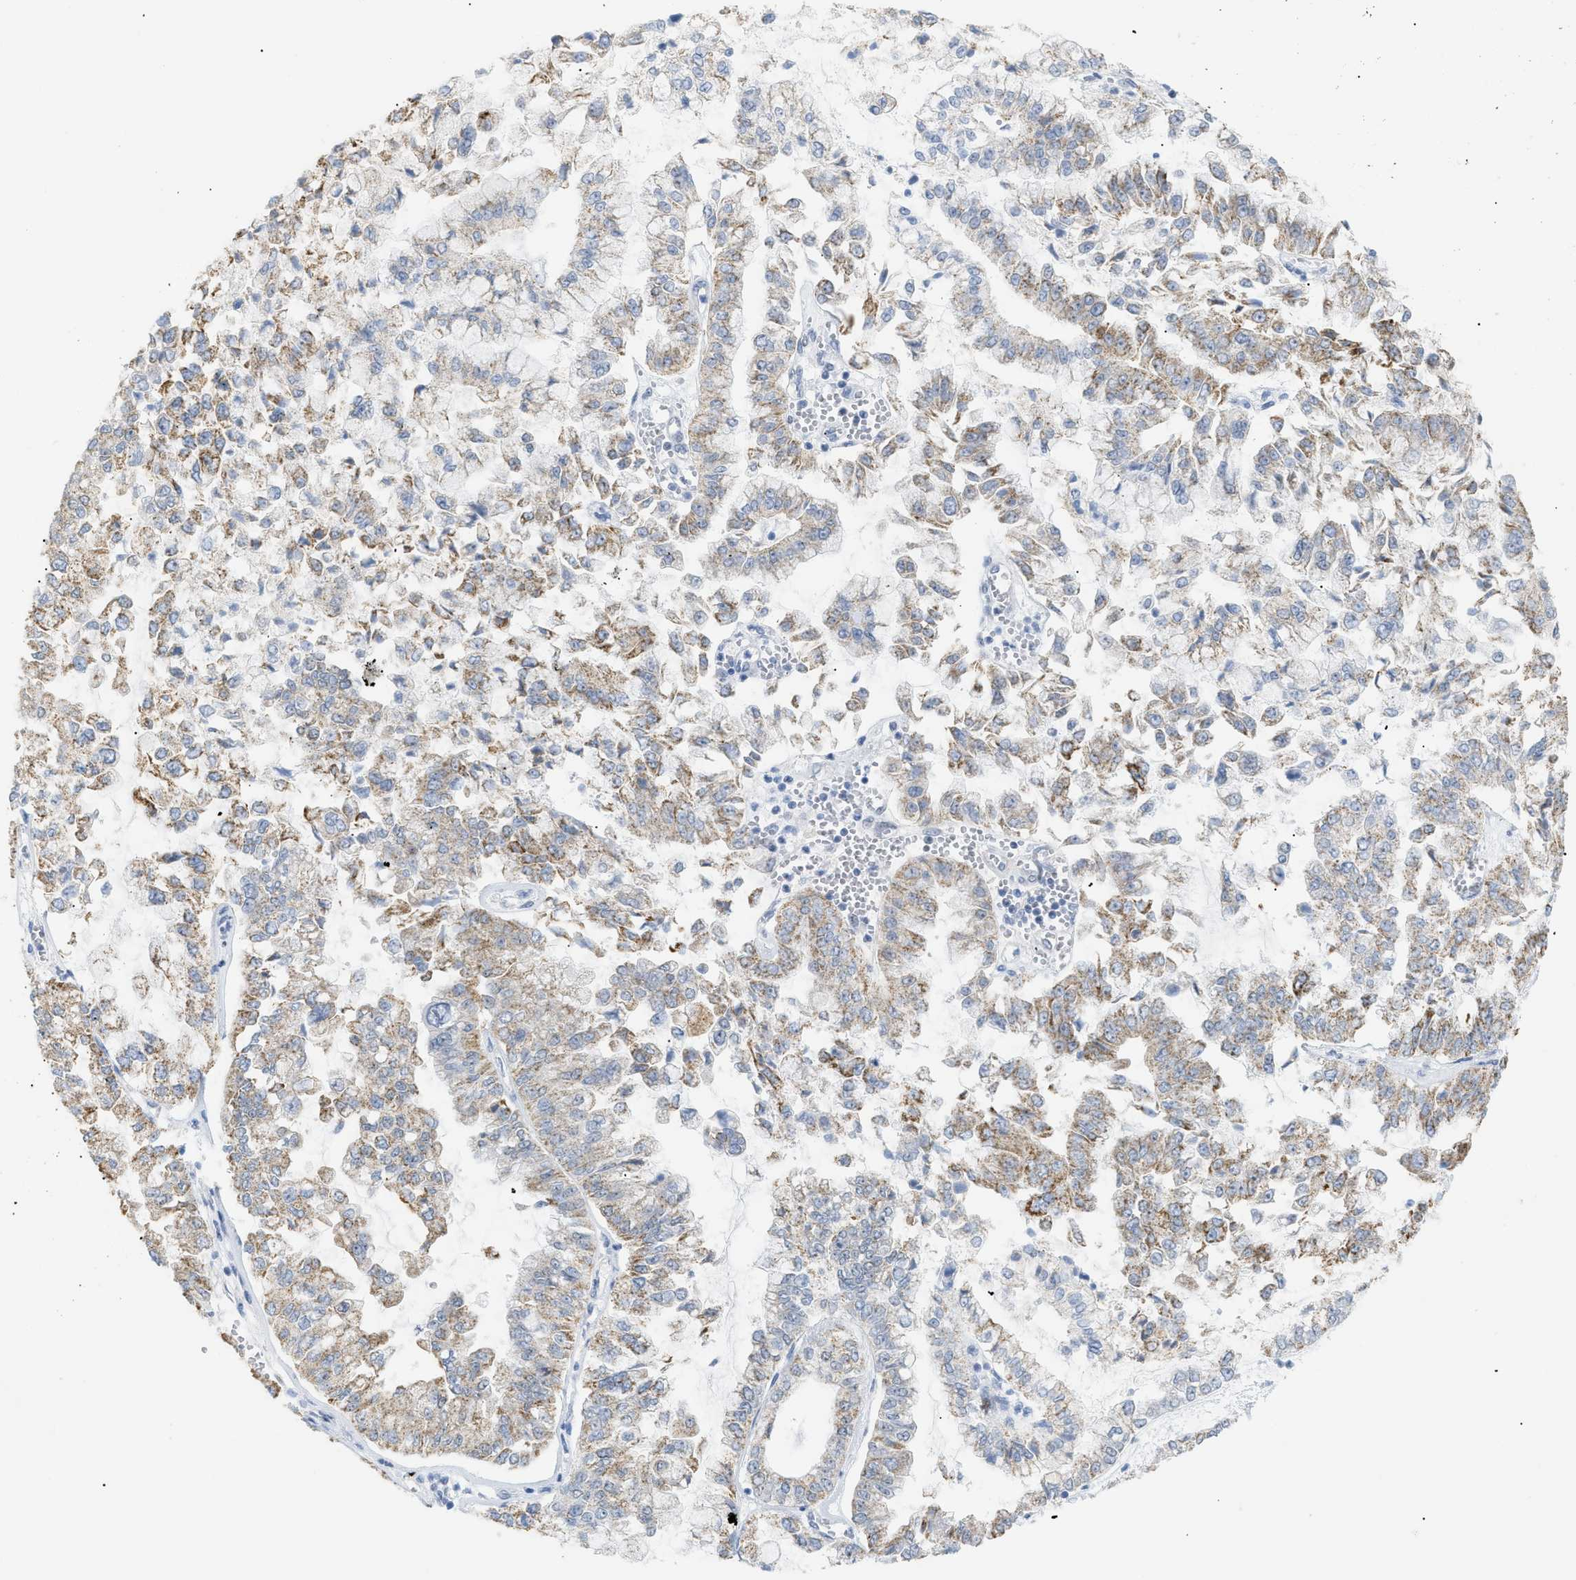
{"staining": {"intensity": "moderate", "quantity": ">75%", "location": "cytoplasmic/membranous"}, "tissue": "liver cancer", "cell_type": "Tumor cells", "image_type": "cancer", "snomed": [{"axis": "morphology", "description": "Cholangiocarcinoma"}, {"axis": "topography", "description": "Liver"}], "caption": "A histopathology image of human cholangiocarcinoma (liver) stained for a protein demonstrates moderate cytoplasmic/membranous brown staining in tumor cells.", "gene": "MED1", "patient": {"sex": "female", "age": 79}}